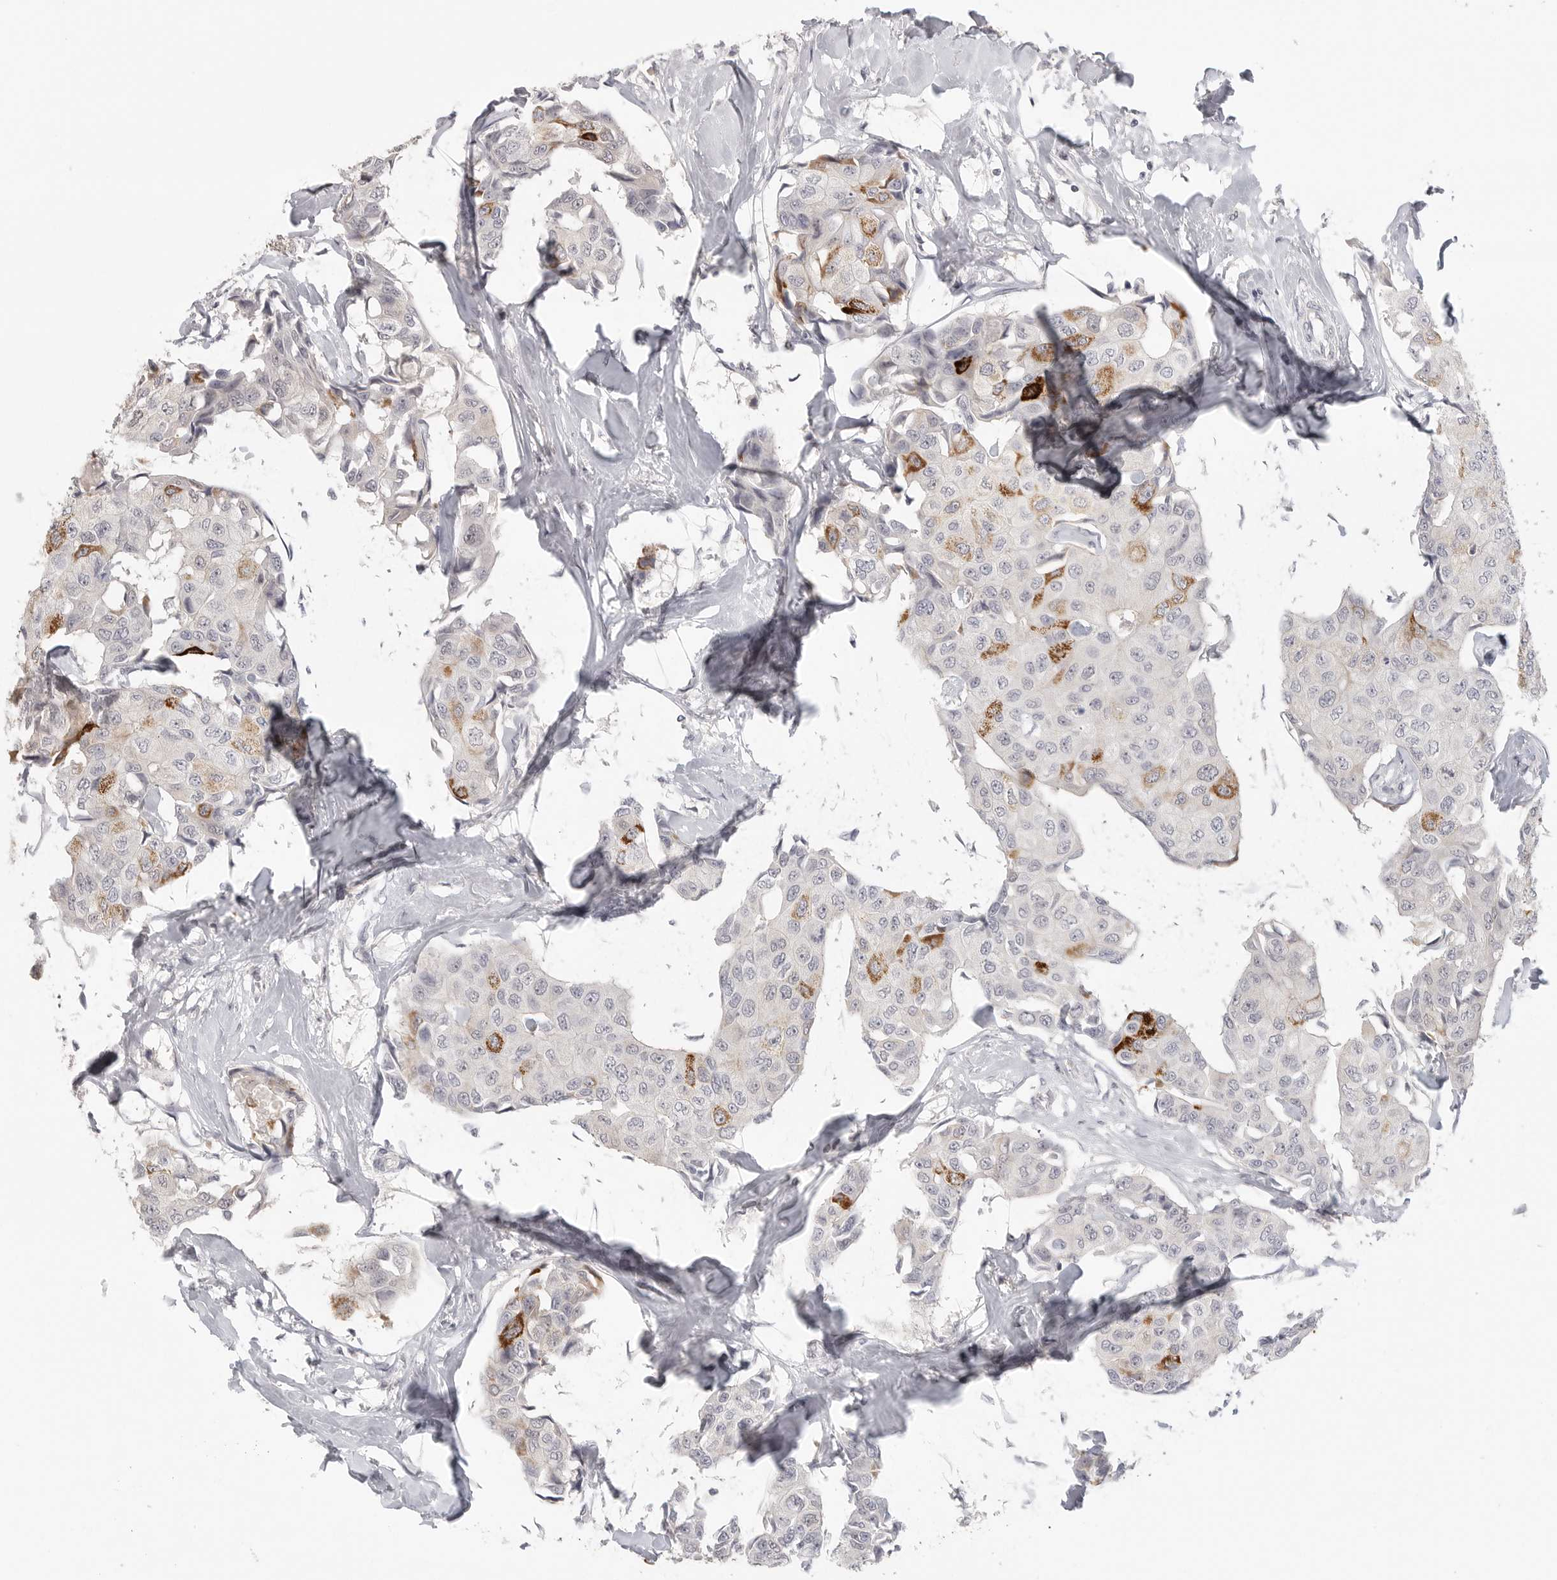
{"staining": {"intensity": "strong", "quantity": "<25%", "location": "cytoplasmic/membranous"}, "tissue": "breast cancer", "cell_type": "Tumor cells", "image_type": "cancer", "snomed": [{"axis": "morphology", "description": "Duct carcinoma"}, {"axis": "topography", "description": "Breast"}], "caption": "Immunohistochemistry (IHC) histopathology image of neoplastic tissue: breast cancer (intraductal carcinoma) stained using IHC exhibits medium levels of strong protein expression localized specifically in the cytoplasmic/membranous of tumor cells, appearing as a cytoplasmic/membranous brown color.", "gene": "HMGCS2", "patient": {"sex": "female", "age": 80}}